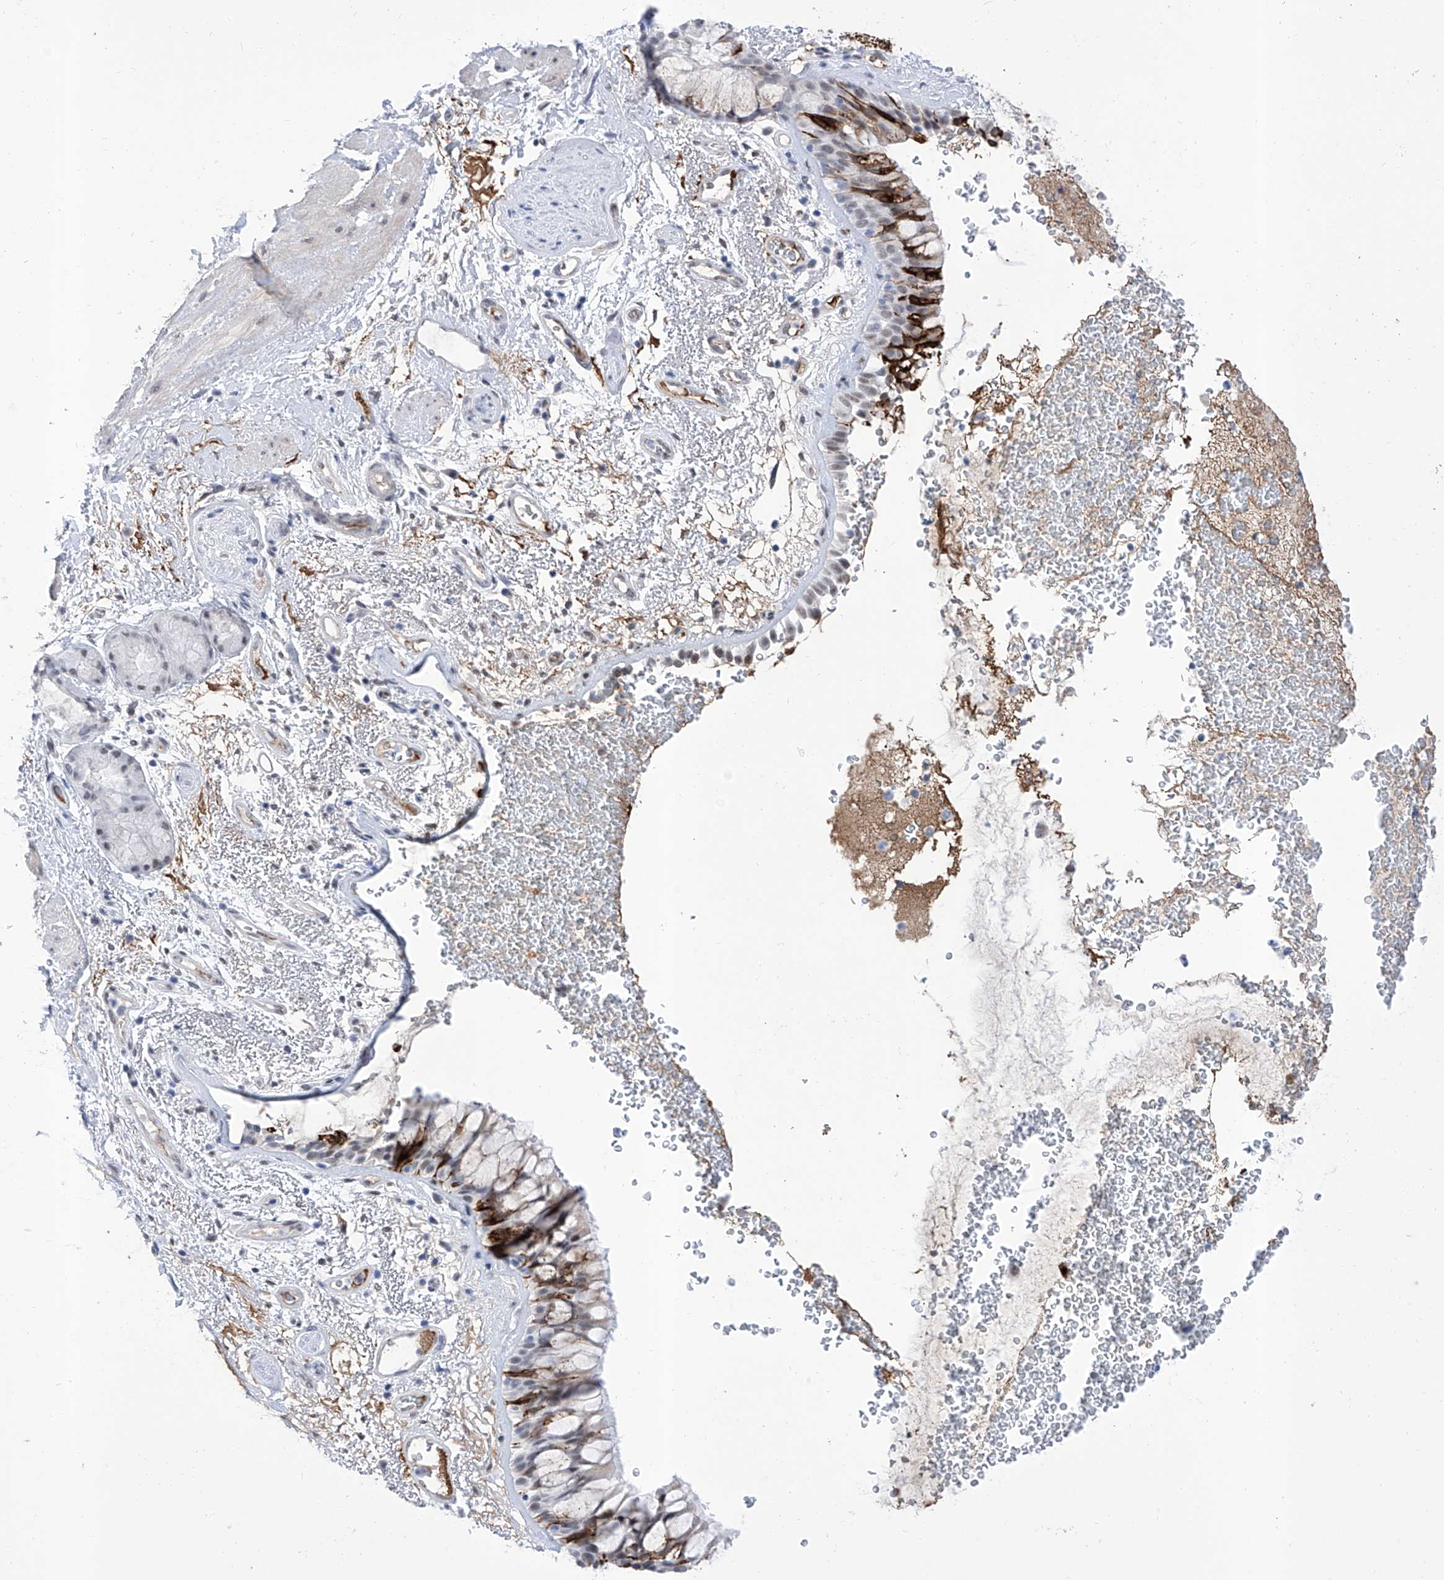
{"staining": {"intensity": "moderate", "quantity": "25%-75%", "location": "cytoplasmic/membranous"}, "tissue": "bronchus", "cell_type": "Respiratory epithelial cells", "image_type": "normal", "snomed": [{"axis": "morphology", "description": "Normal tissue, NOS"}, {"axis": "morphology", "description": "Squamous cell carcinoma, NOS"}, {"axis": "topography", "description": "Lymph node"}, {"axis": "topography", "description": "Bronchus"}, {"axis": "topography", "description": "Lung"}], "caption": "IHC staining of benign bronchus, which reveals medium levels of moderate cytoplasmic/membranous staining in approximately 25%-75% of respiratory epithelial cells indicating moderate cytoplasmic/membranous protein positivity. The staining was performed using DAB (3,3'-diaminobenzidine) (brown) for protein detection and nuclei were counterstained in hematoxylin (blue).", "gene": "ATN1", "patient": {"sex": "male", "age": 66}}